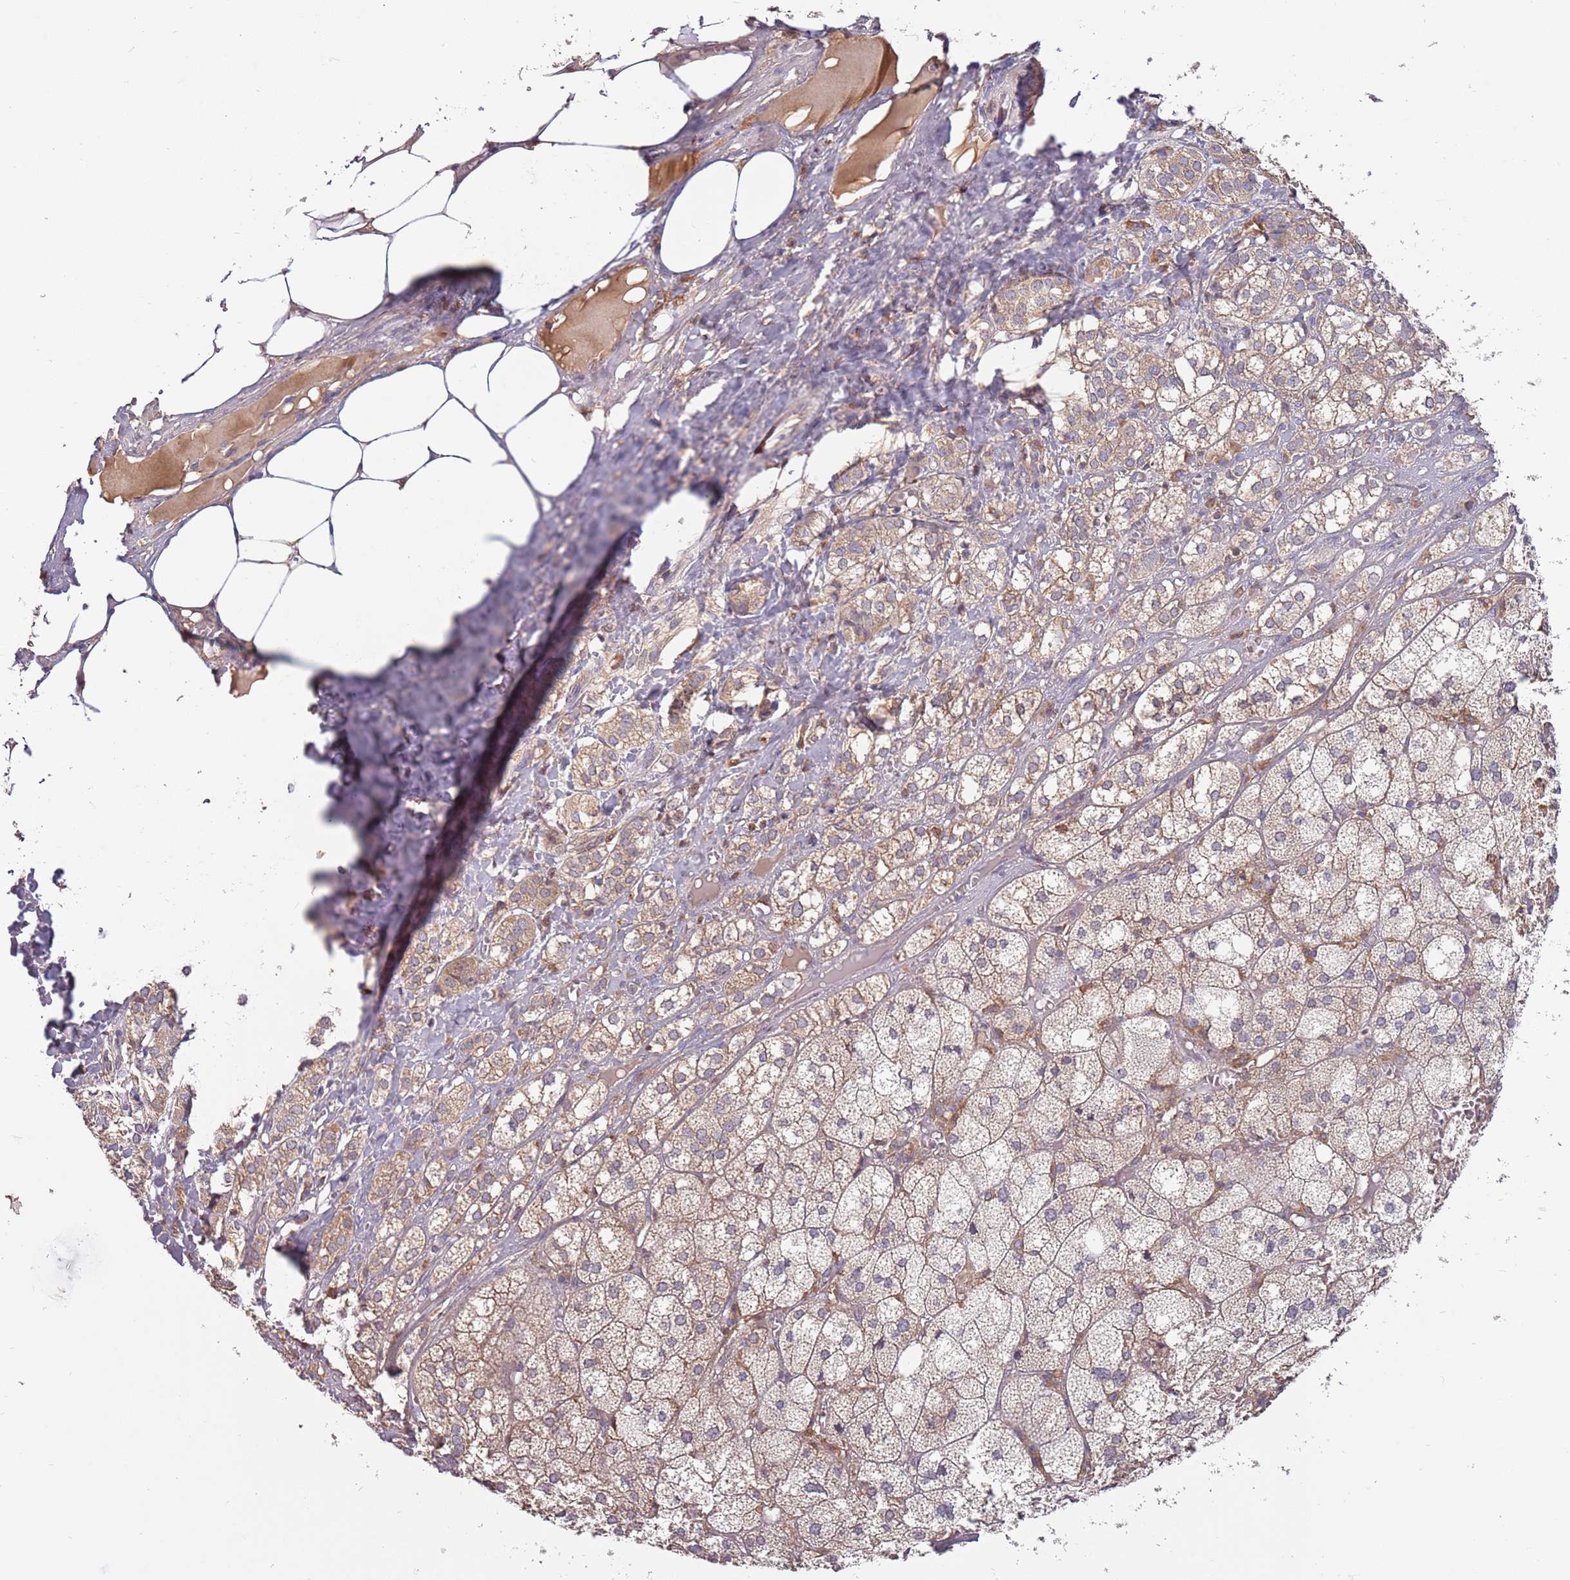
{"staining": {"intensity": "weak", "quantity": "25%-75%", "location": "cytoplasmic/membranous"}, "tissue": "adrenal gland", "cell_type": "Glandular cells", "image_type": "normal", "snomed": [{"axis": "morphology", "description": "Normal tissue, NOS"}, {"axis": "topography", "description": "Adrenal gland"}], "caption": "Adrenal gland stained with DAB immunohistochemistry (IHC) displays low levels of weak cytoplasmic/membranous positivity in approximately 25%-75% of glandular cells. The protein of interest is stained brown, and the nuclei are stained in blue (DAB (3,3'-diaminobenzidine) IHC with brightfield microscopy, high magnification).", "gene": "USP32", "patient": {"sex": "female", "age": 61}}